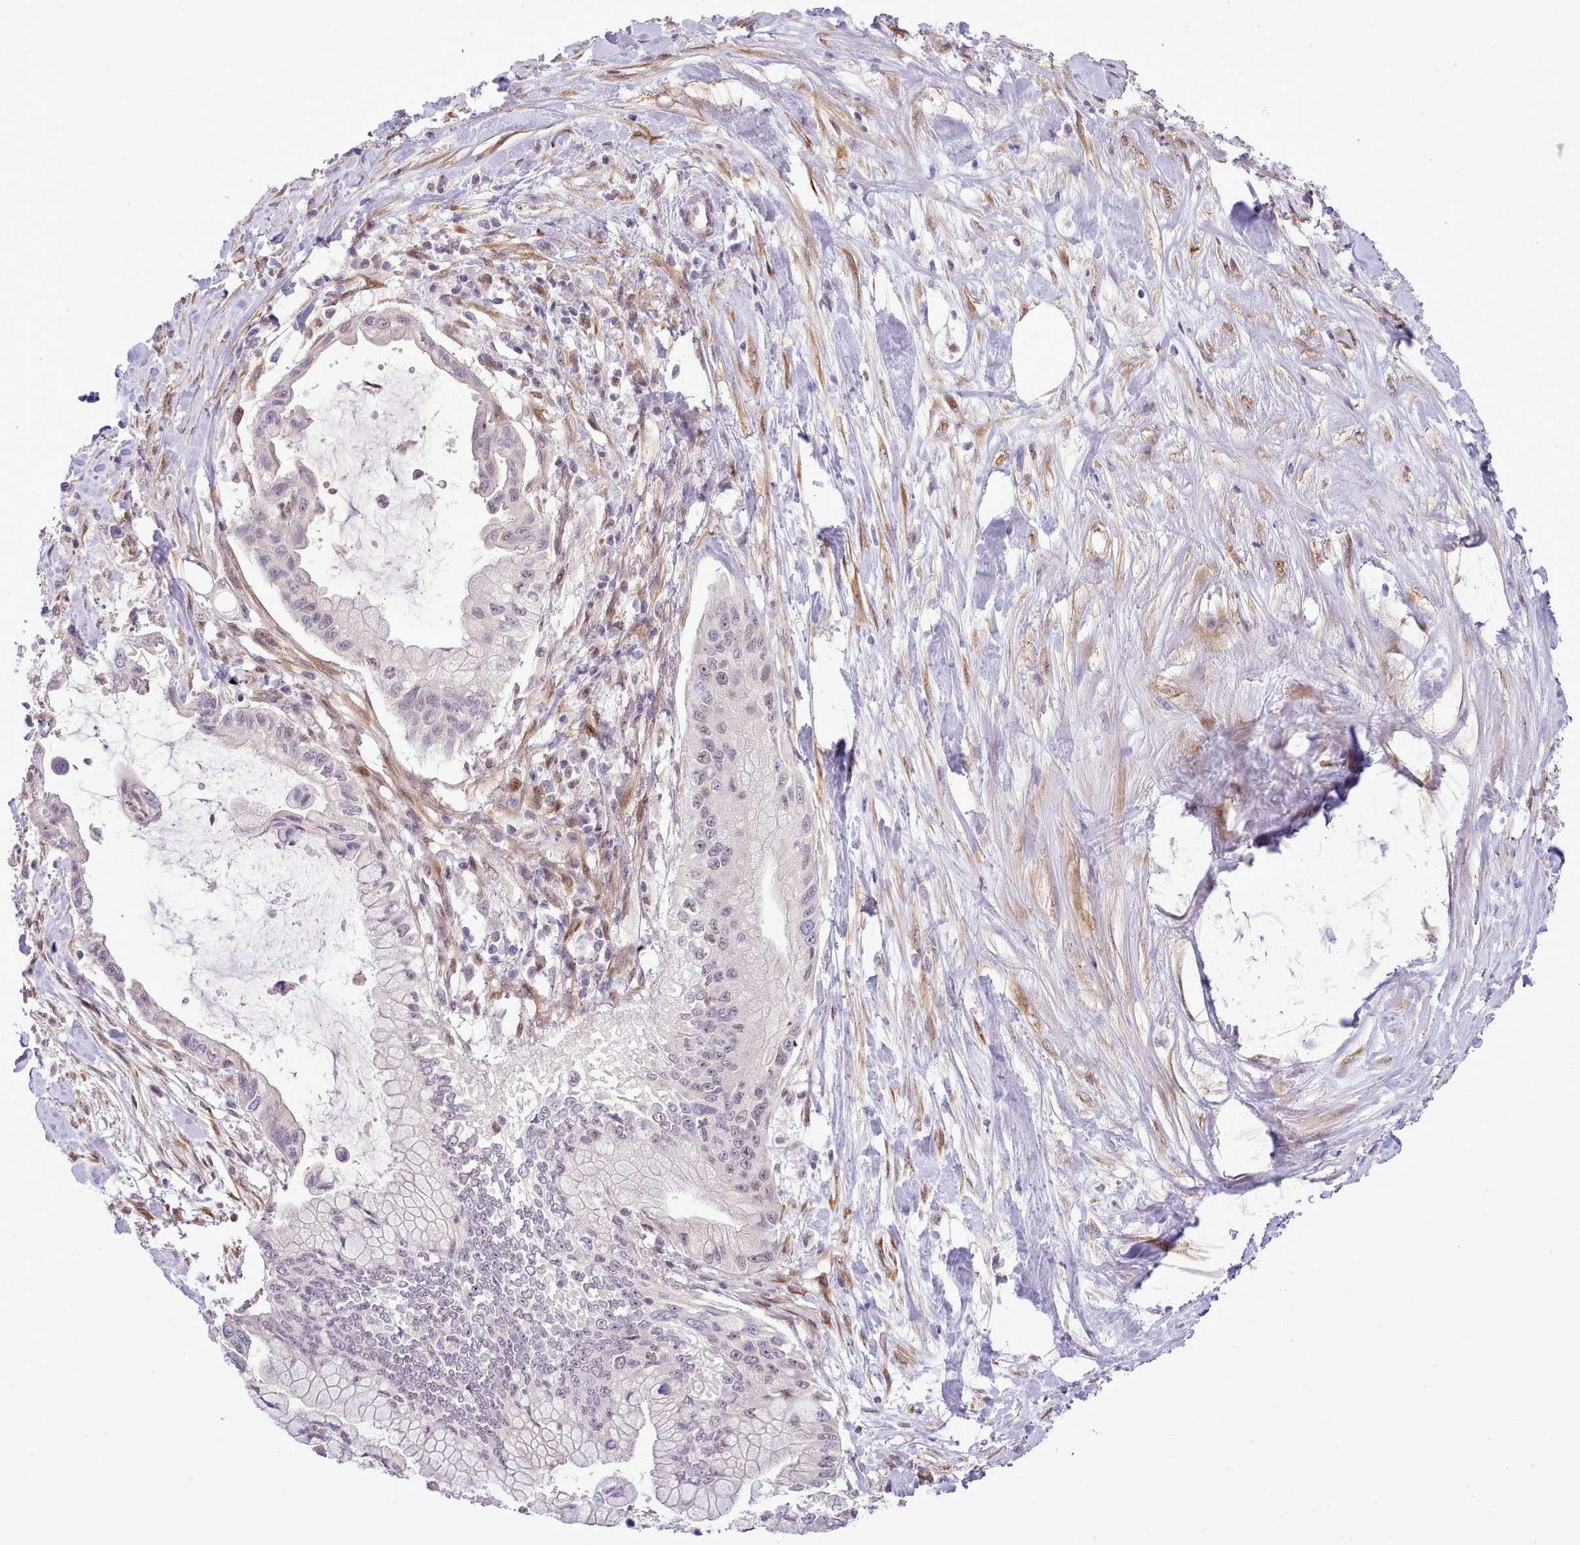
{"staining": {"intensity": "weak", "quantity": "<25%", "location": "nuclear"}, "tissue": "pancreatic cancer", "cell_type": "Tumor cells", "image_type": "cancer", "snomed": [{"axis": "morphology", "description": "Adenocarcinoma, NOS"}, {"axis": "topography", "description": "Pancreas"}], "caption": "Immunohistochemistry of human pancreatic adenocarcinoma demonstrates no positivity in tumor cells.", "gene": "HOXB7", "patient": {"sex": "male", "age": 48}}